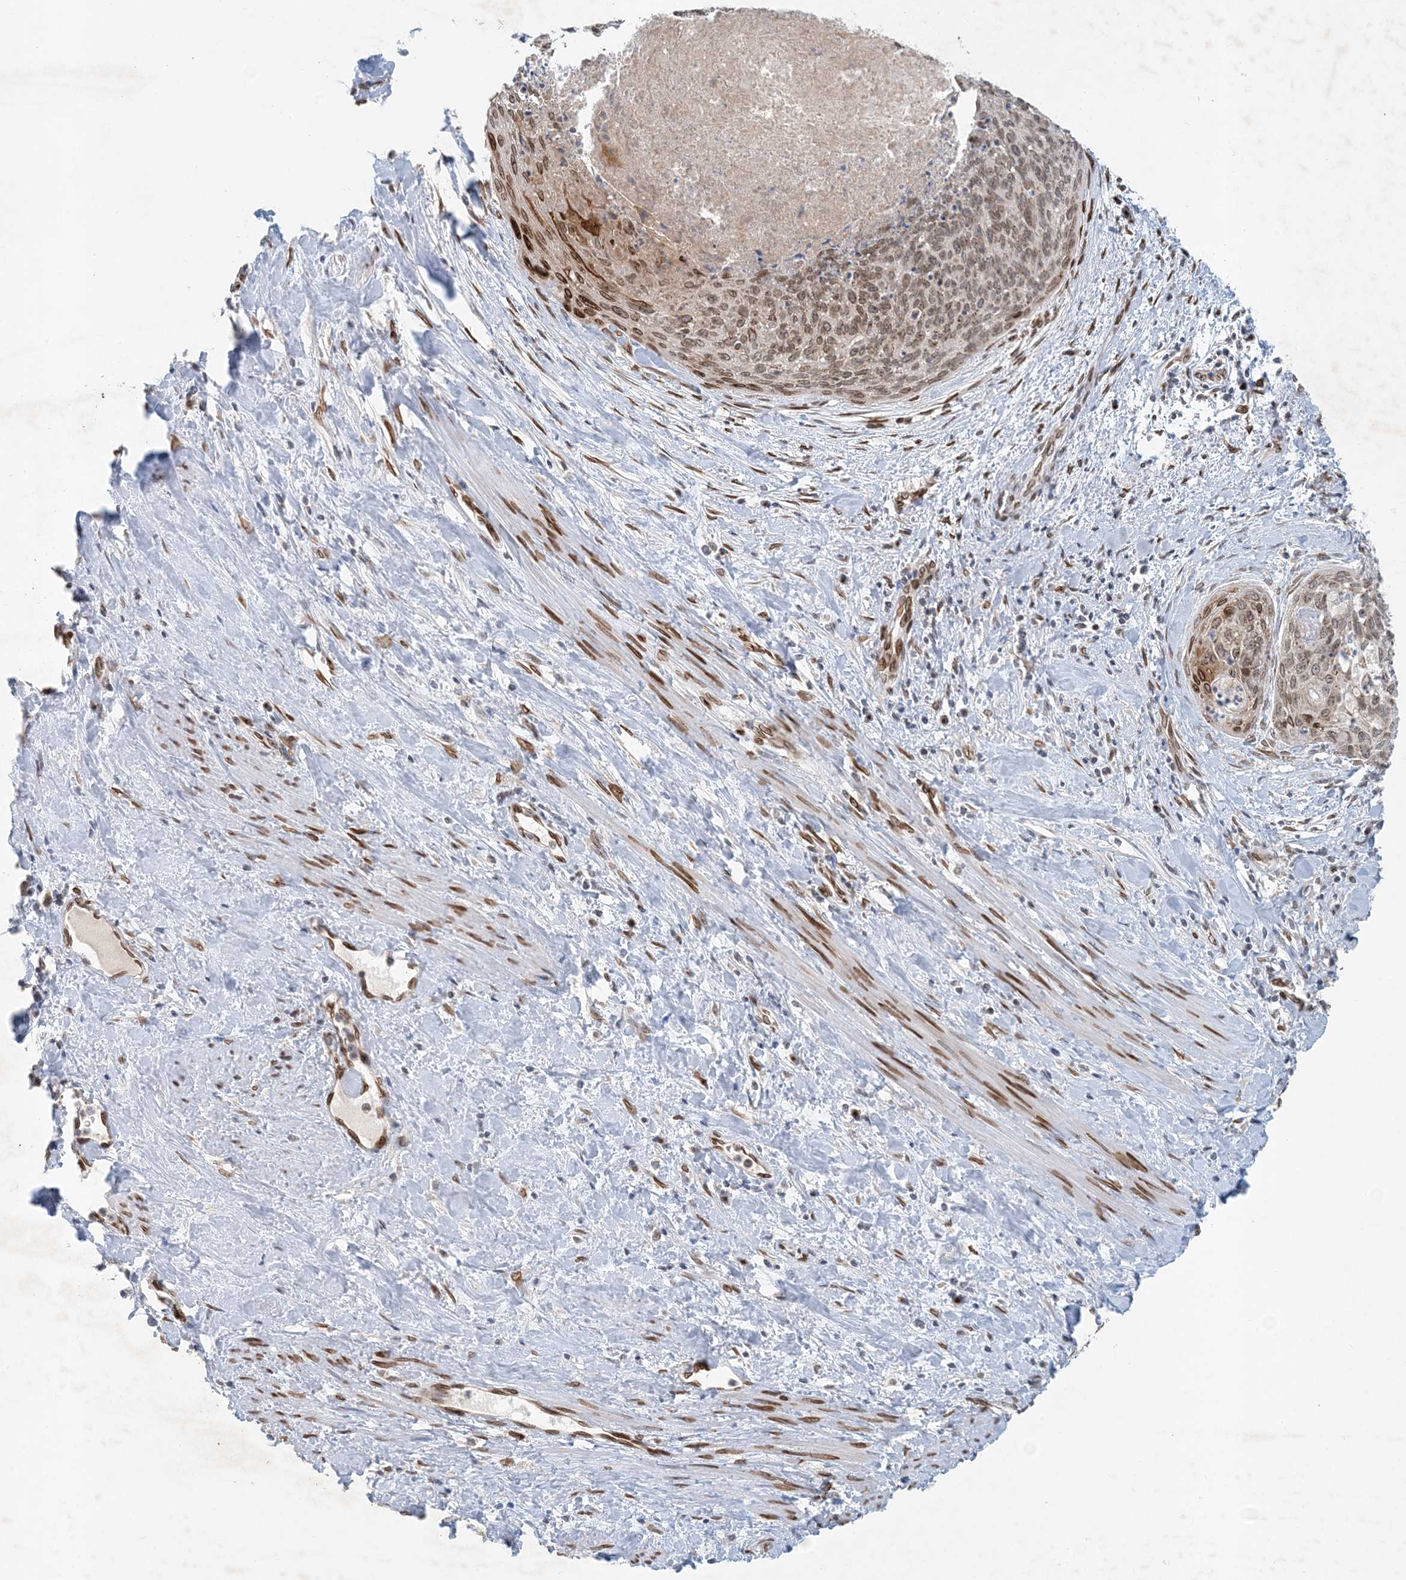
{"staining": {"intensity": "moderate", "quantity": ">75%", "location": "cytoplasmic/membranous,nuclear"}, "tissue": "cervical cancer", "cell_type": "Tumor cells", "image_type": "cancer", "snomed": [{"axis": "morphology", "description": "Squamous cell carcinoma, NOS"}, {"axis": "topography", "description": "Cervix"}], "caption": "Brown immunohistochemical staining in human cervical cancer demonstrates moderate cytoplasmic/membranous and nuclear expression in approximately >75% of tumor cells. (Brightfield microscopy of DAB IHC at high magnification).", "gene": "SLC35A2", "patient": {"sex": "female", "age": 55}}